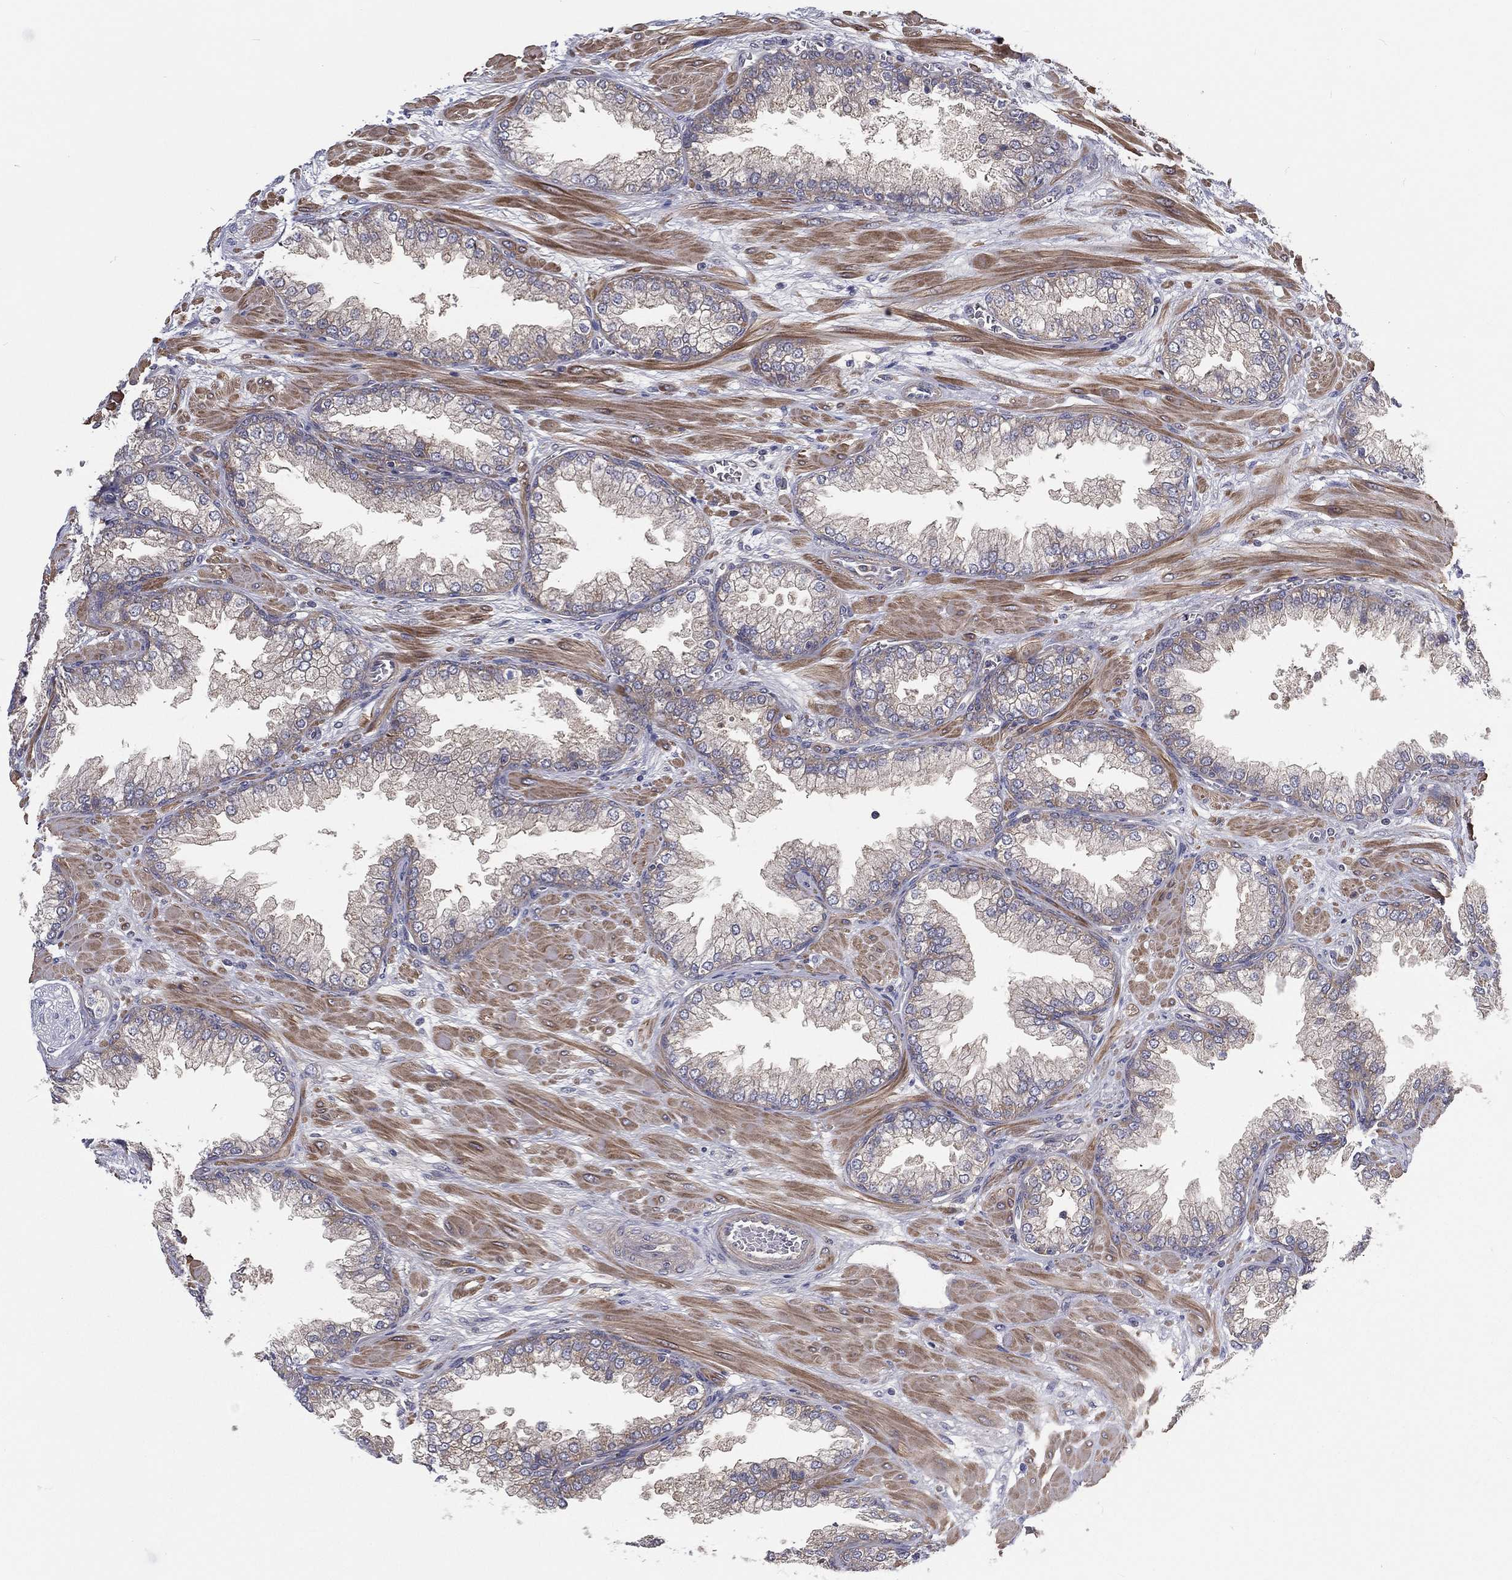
{"staining": {"intensity": "moderate", "quantity": "<25%", "location": "cytoplasmic/membranous"}, "tissue": "prostate cancer", "cell_type": "Tumor cells", "image_type": "cancer", "snomed": [{"axis": "morphology", "description": "Adenocarcinoma, Low grade"}, {"axis": "topography", "description": "Prostate"}], "caption": "High-power microscopy captured an immunohistochemistry micrograph of prostate cancer (low-grade adenocarcinoma), revealing moderate cytoplasmic/membranous positivity in approximately <25% of tumor cells.", "gene": "EIF2B5", "patient": {"sex": "male", "age": 57}}